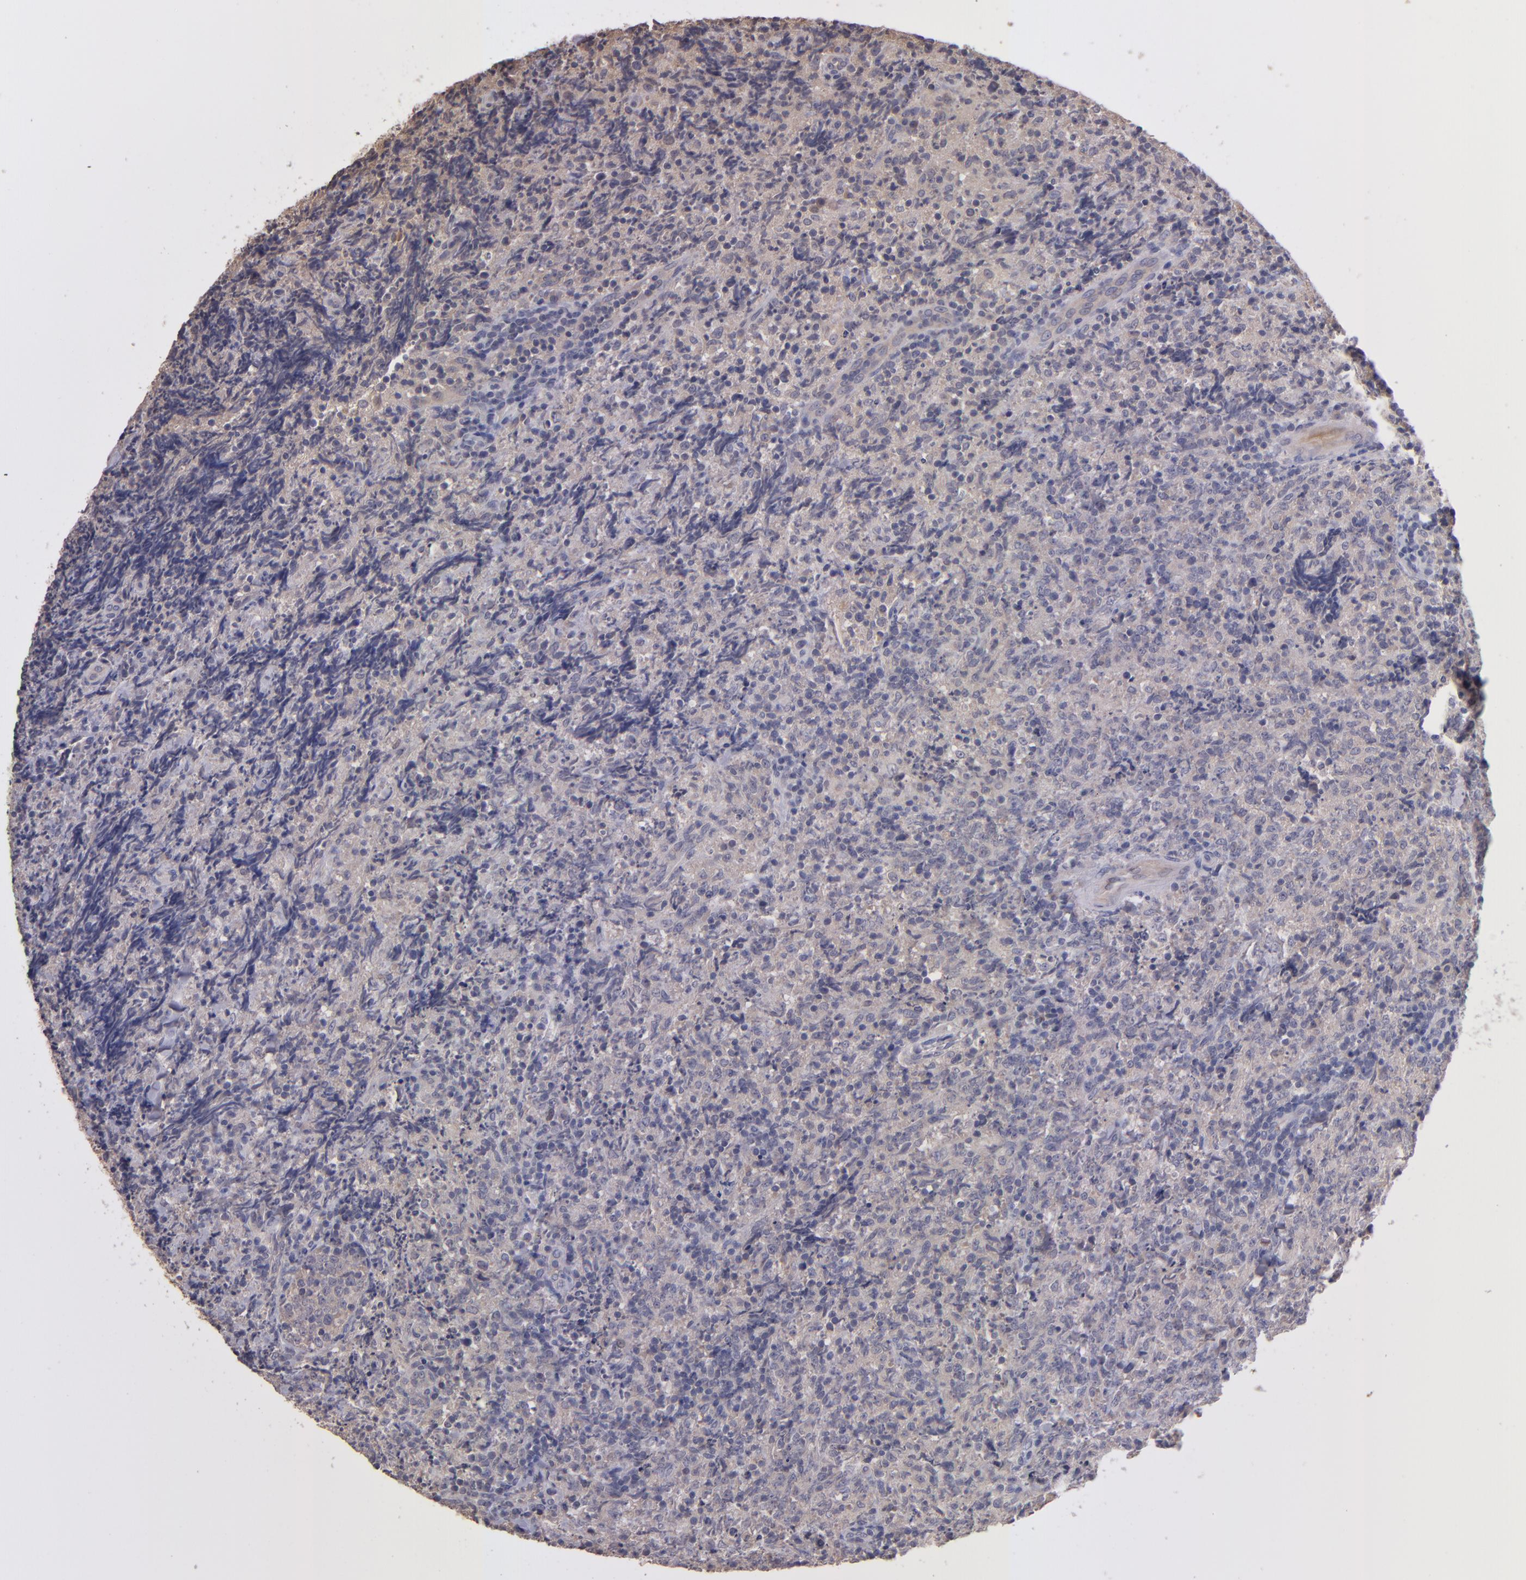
{"staining": {"intensity": "negative", "quantity": "none", "location": "none"}, "tissue": "lymphoma", "cell_type": "Tumor cells", "image_type": "cancer", "snomed": [{"axis": "morphology", "description": "Malignant lymphoma, non-Hodgkin's type, High grade"}, {"axis": "topography", "description": "Tonsil"}], "caption": "Immunohistochemical staining of human lymphoma exhibits no significant staining in tumor cells.", "gene": "GNAZ", "patient": {"sex": "female", "age": 36}}